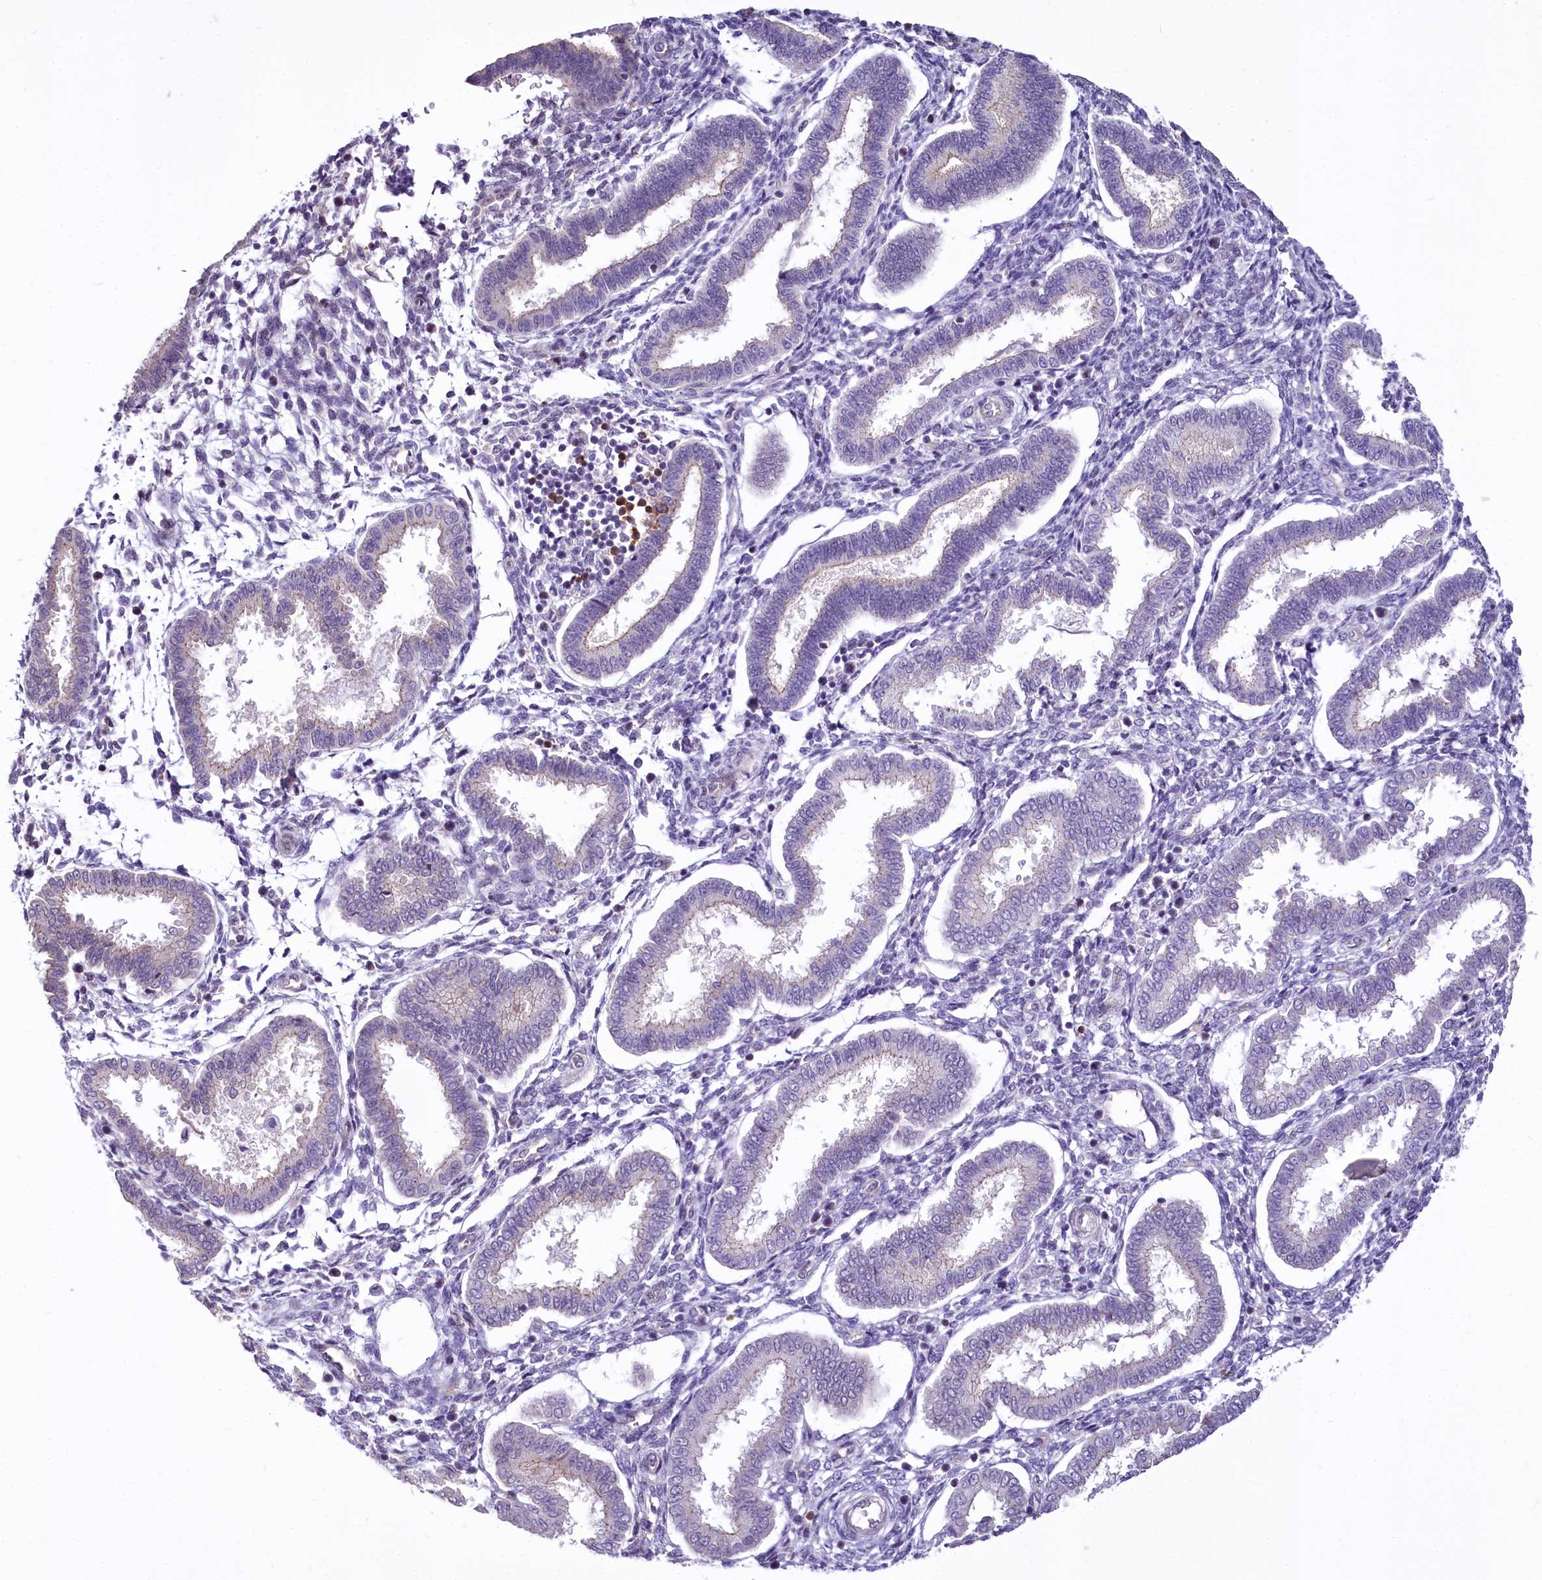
{"staining": {"intensity": "negative", "quantity": "none", "location": "none"}, "tissue": "endometrium", "cell_type": "Cells in endometrial stroma", "image_type": "normal", "snomed": [{"axis": "morphology", "description": "Normal tissue, NOS"}, {"axis": "topography", "description": "Endometrium"}], "caption": "Human endometrium stained for a protein using IHC reveals no expression in cells in endometrial stroma.", "gene": "BANK1", "patient": {"sex": "female", "age": 24}}